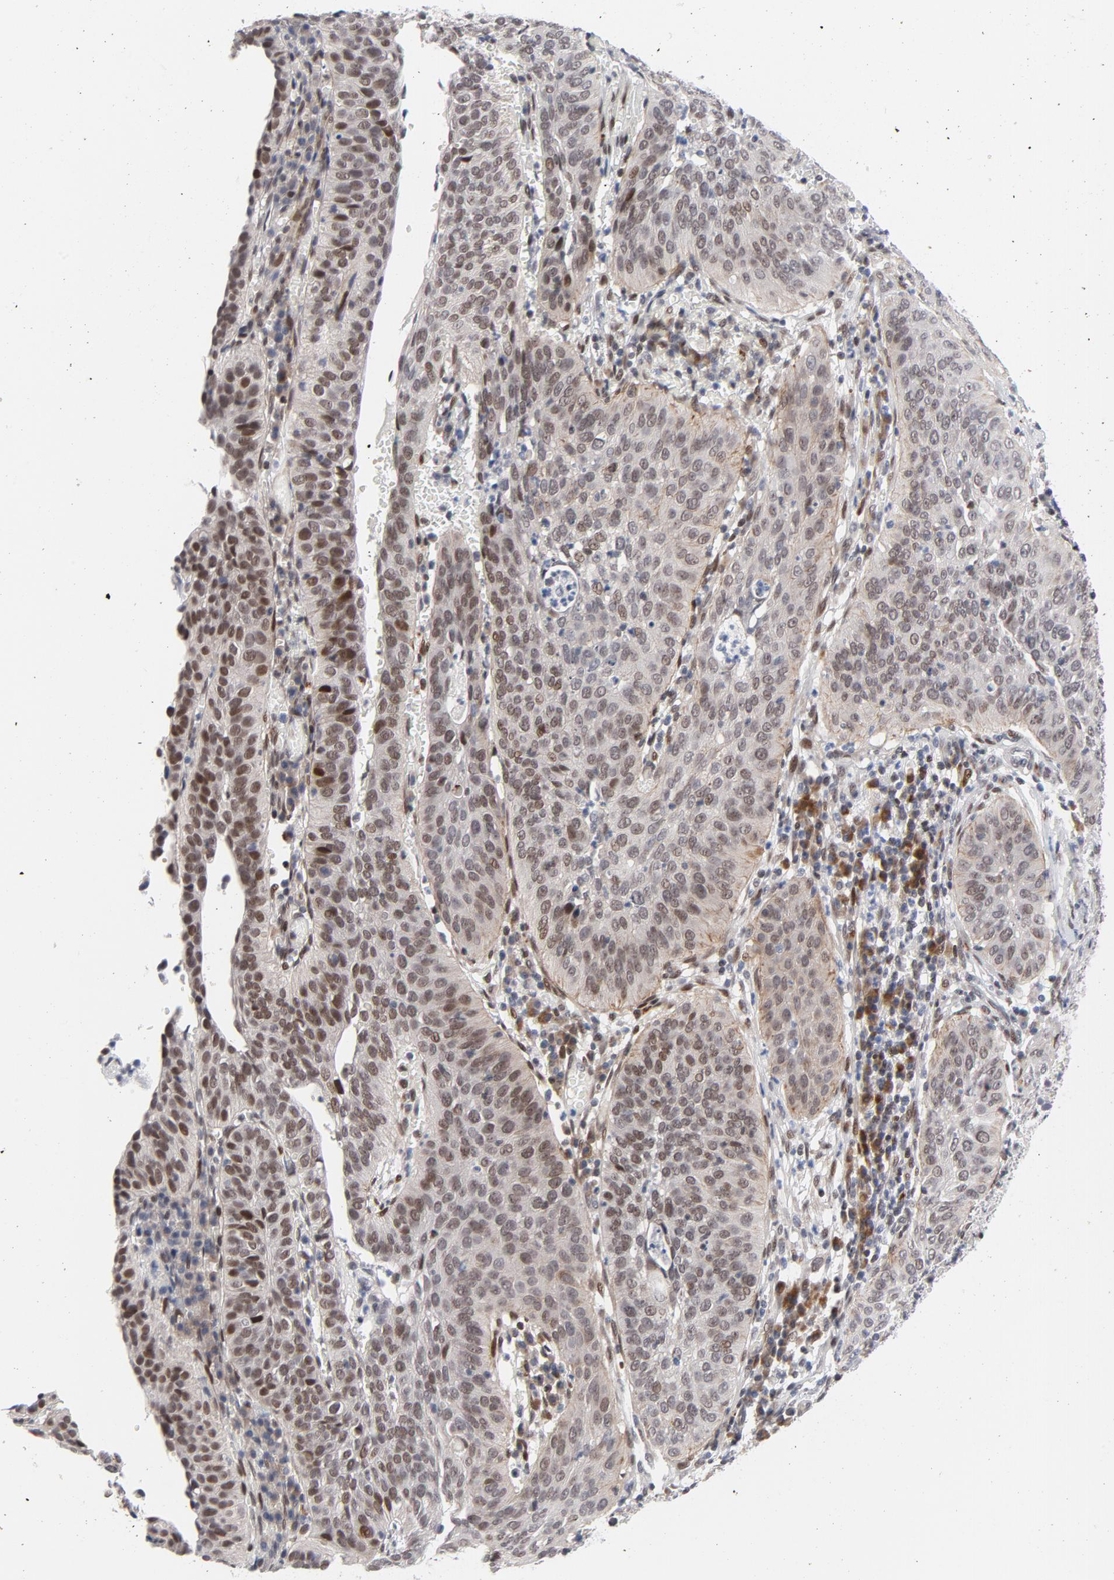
{"staining": {"intensity": "weak", "quantity": "25%-75%", "location": "nuclear"}, "tissue": "cervical cancer", "cell_type": "Tumor cells", "image_type": "cancer", "snomed": [{"axis": "morphology", "description": "Squamous cell carcinoma, NOS"}, {"axis": "topography", "description": "Cervix"}], "caption": "Cervical squamous cell carcinoma was stained to show a protein in brown. There is low levels of weak nuclear staining in approximately 25%-75% of tumor cells.", "gene": "NFIC", "patient": {"sex": "female", "age": 39}}